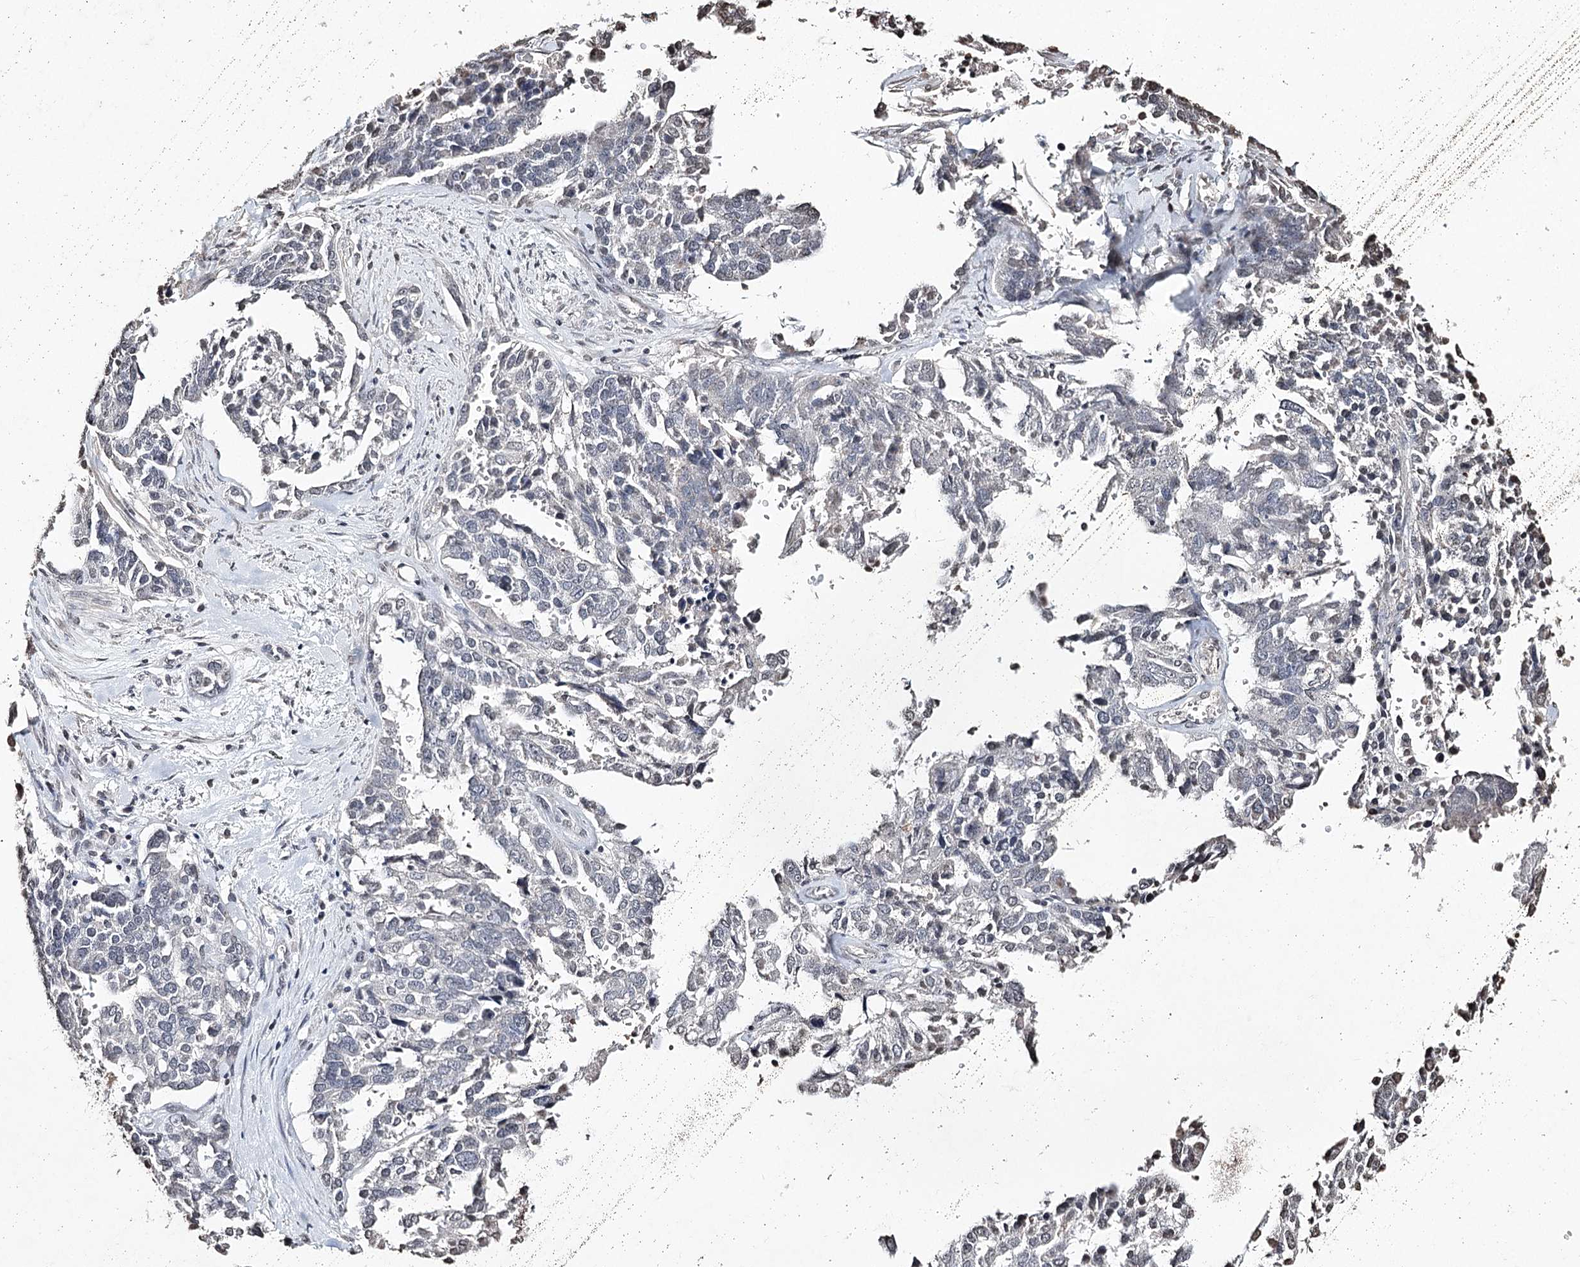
{"staining": {"intensity": "negative", "quantity": "none", "location": "none"}, "tissue": "ovarian cancer", "cell_type": "Tumor cells", "image_type": "cancer", "snomed": [{"axis": "morphology", "description": "Cystadenocarcinoma, serous, NOS"}, {"axis": "topography", "description": "Ovary"}], "caption": "IHC photomicrograph of neoplastic tissue: ovarian cancer (serous cystadenocarcinoma) stained with DAB displays no significant protein expression in tumor cells. (Immunohistochemistry (ihc), brightfield microscopy, high magnification).", "gene": "DMXL1", "patient": {"sex": "female", "age": 44}}